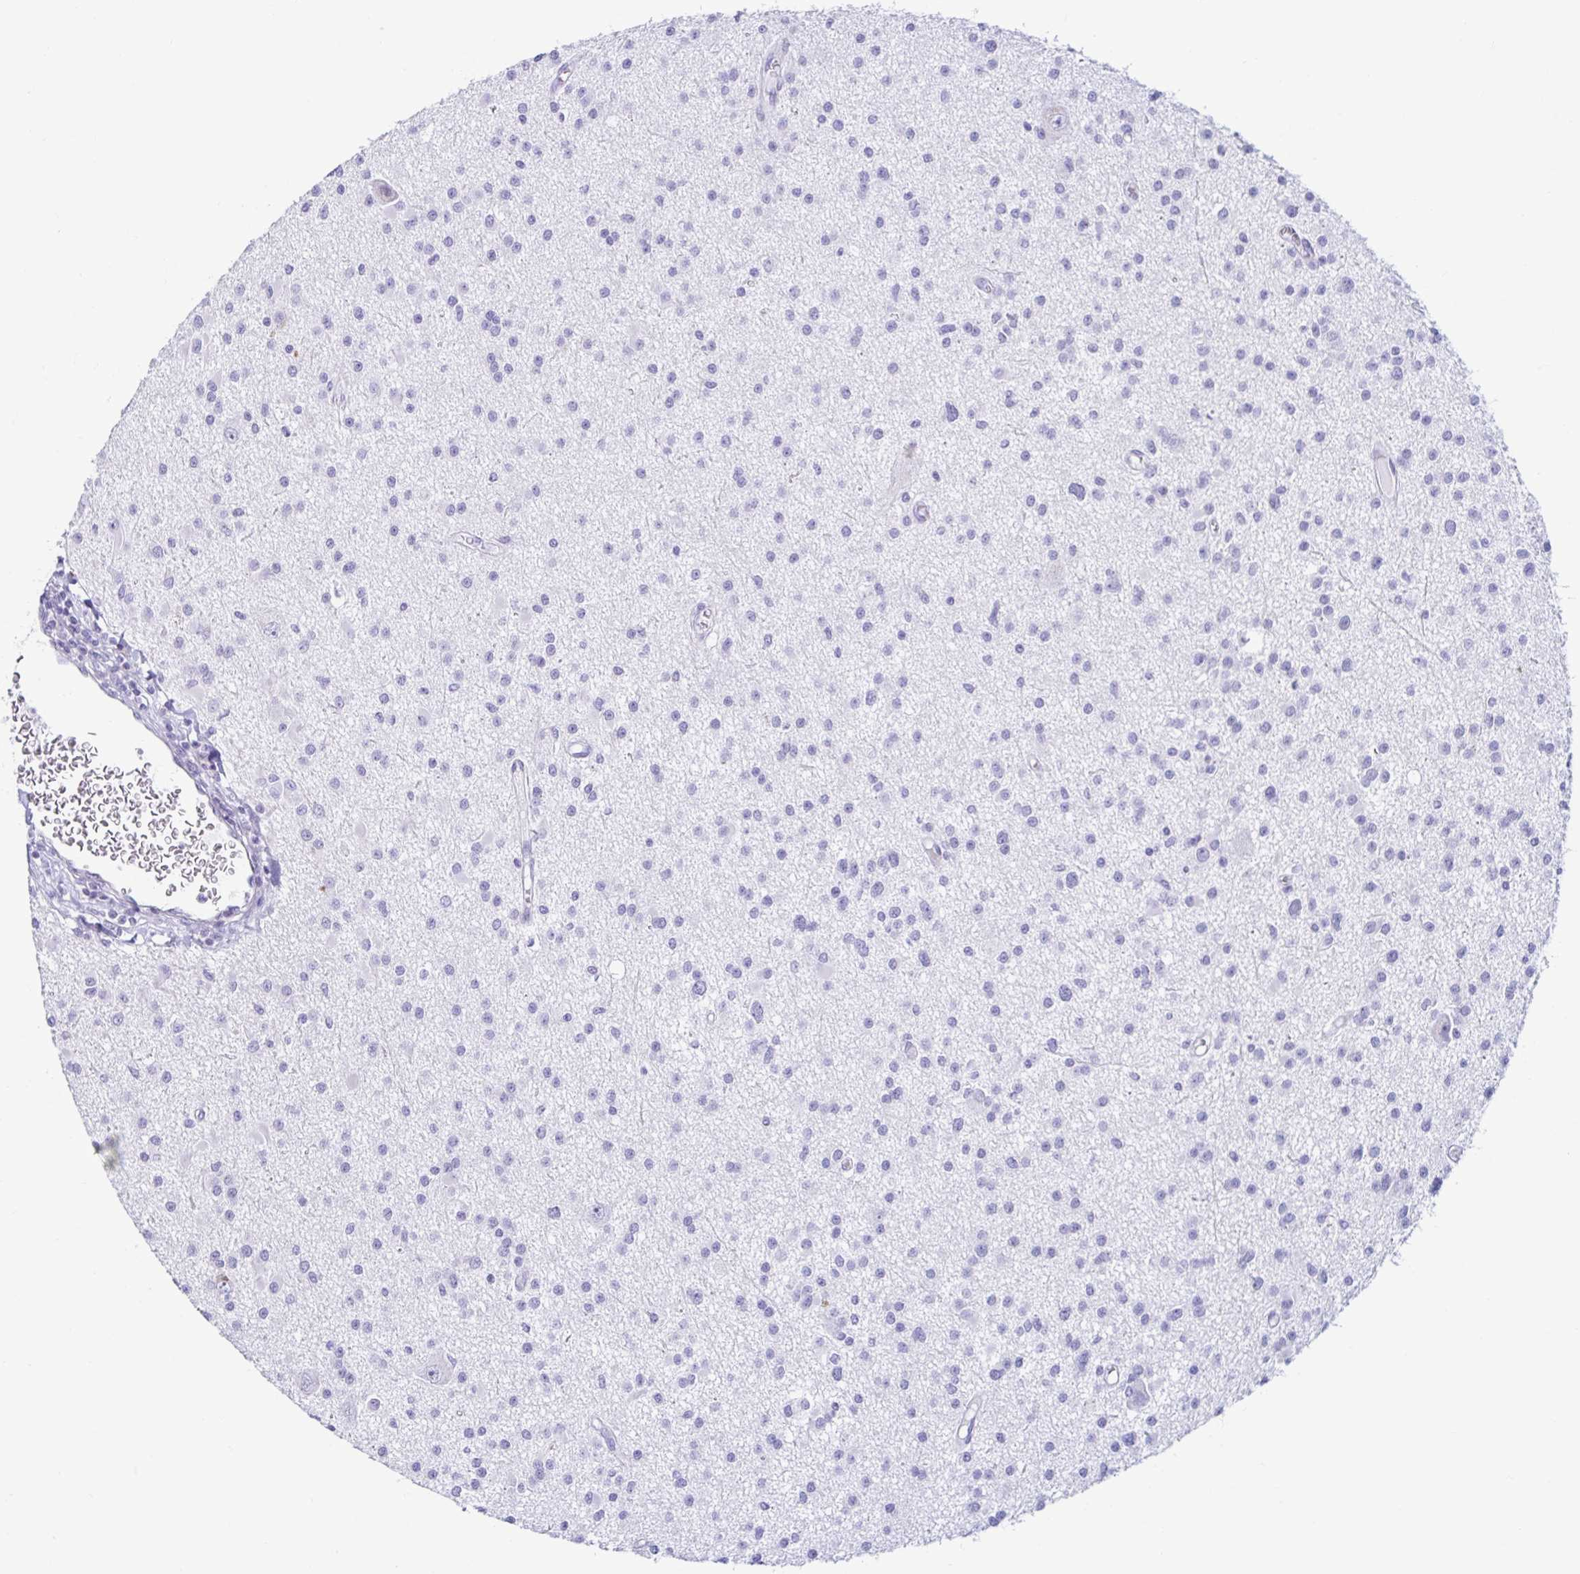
{"staining": {"intensity": "negative", "quantity": "none", "location": "none"}, "tissue": "glioma", "cell_type": "Tumor cells", "image_type": "cancer", "snomed": [{"axis": "morphology", "description": "Glioma, malignant, High grade"}, {"axis": "topography", "description": "Brain"}], "caption": "High power microscopy micrograph of an IHC histopathology image of malignant glioma (high-grade), revealing no significant expression in tumor cells.", "gene": "BEST1", "patient": {"sex": "male", "age": 54}}